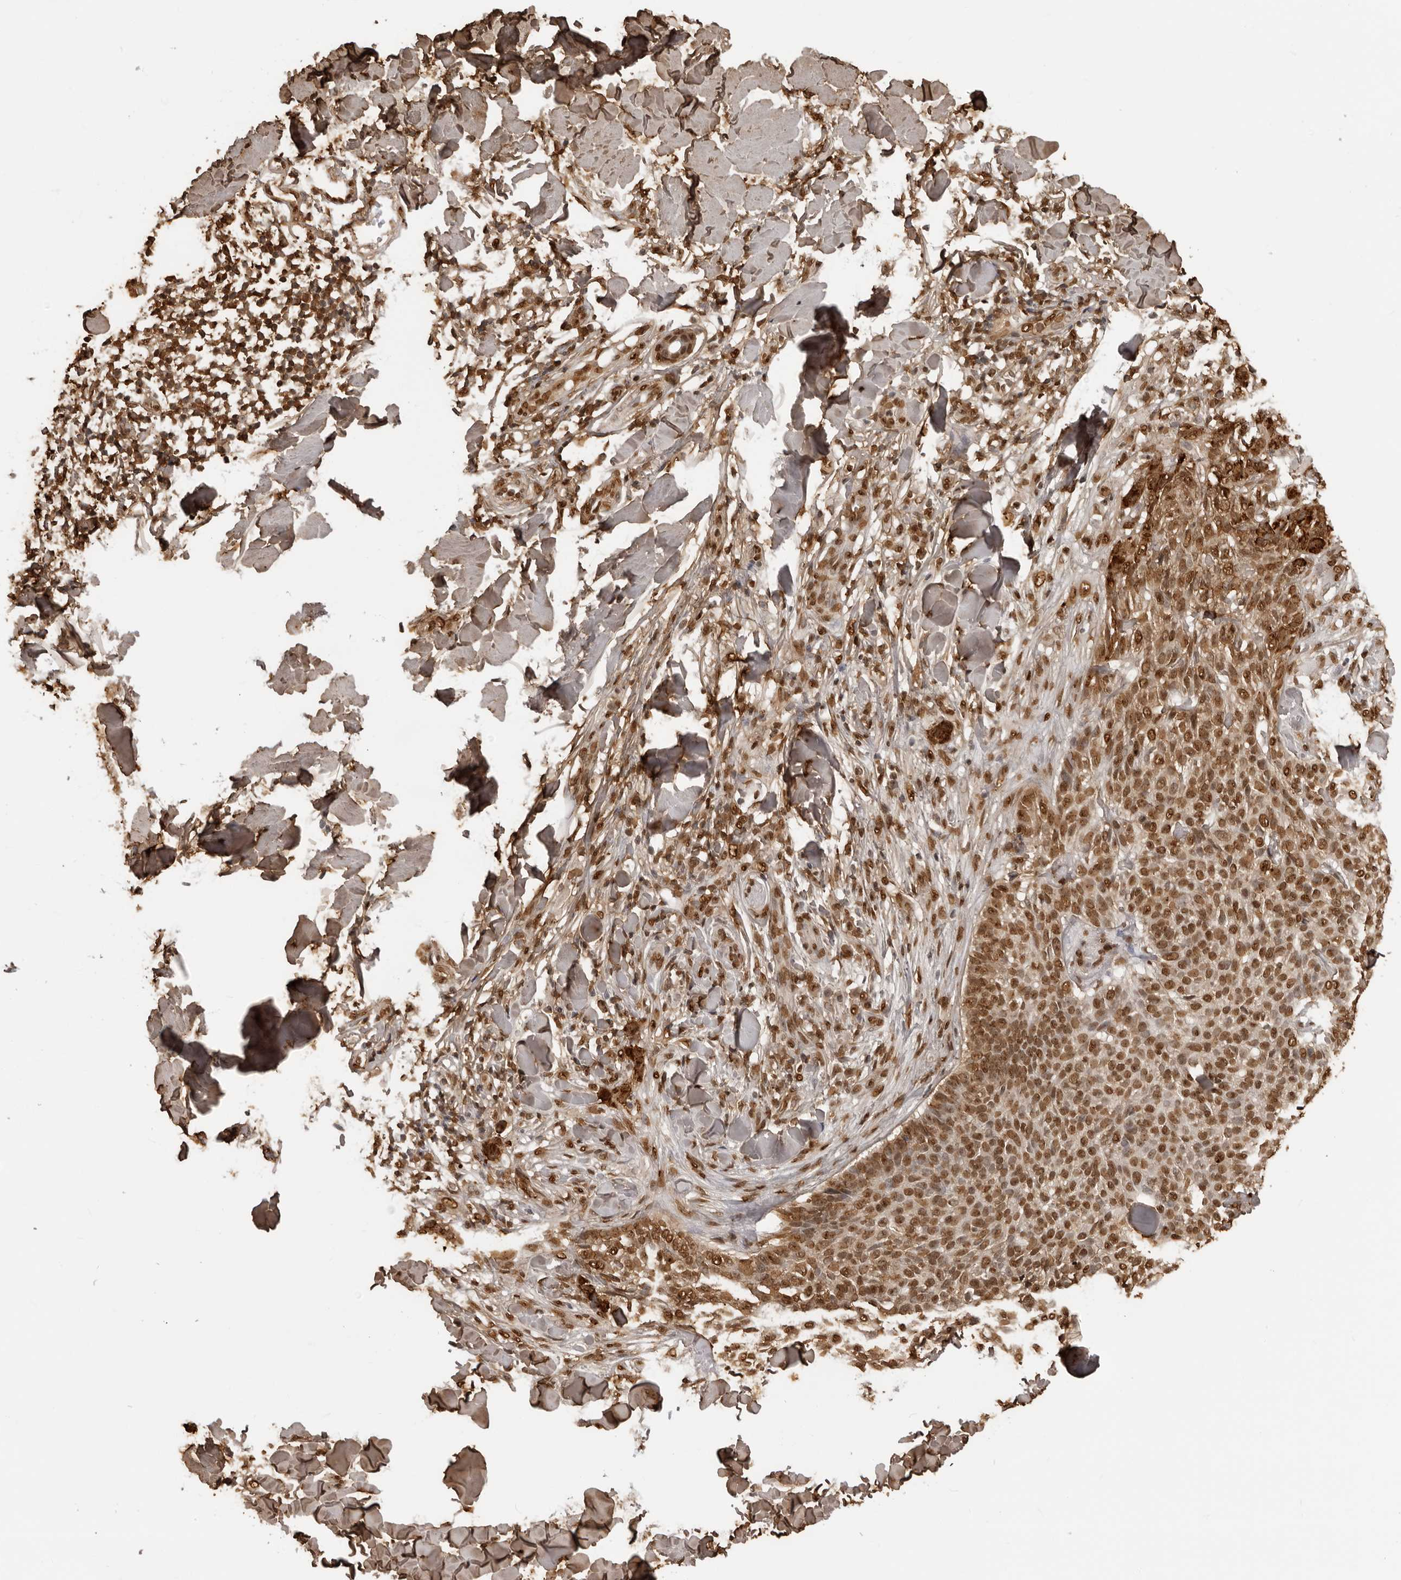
{"staining": {"intensity": "moderate", "quantity": ">75%", "location": "cytoplasmic/membranous,nuclear"}, "tissue": "skin cancer", "cell_type": "Tumor cells", "image_type": "cancer", "snomed": [{"axis": "morphology", "description": "Normal tissue, NOS"}, {"axis": "morphology", "description": "Basal cell carcinoma"}, {"axis": "topography", "description": "Skin"}], "caption": "IHC of human basal cell carcinoma (skin) demonstrates medium levels of moderate cytoplasmic/membranous and nuclear expression in approximately >75% of tumor cells.", "gene": "ZFP91", "patient": {"sex": "male", "age": 67}}